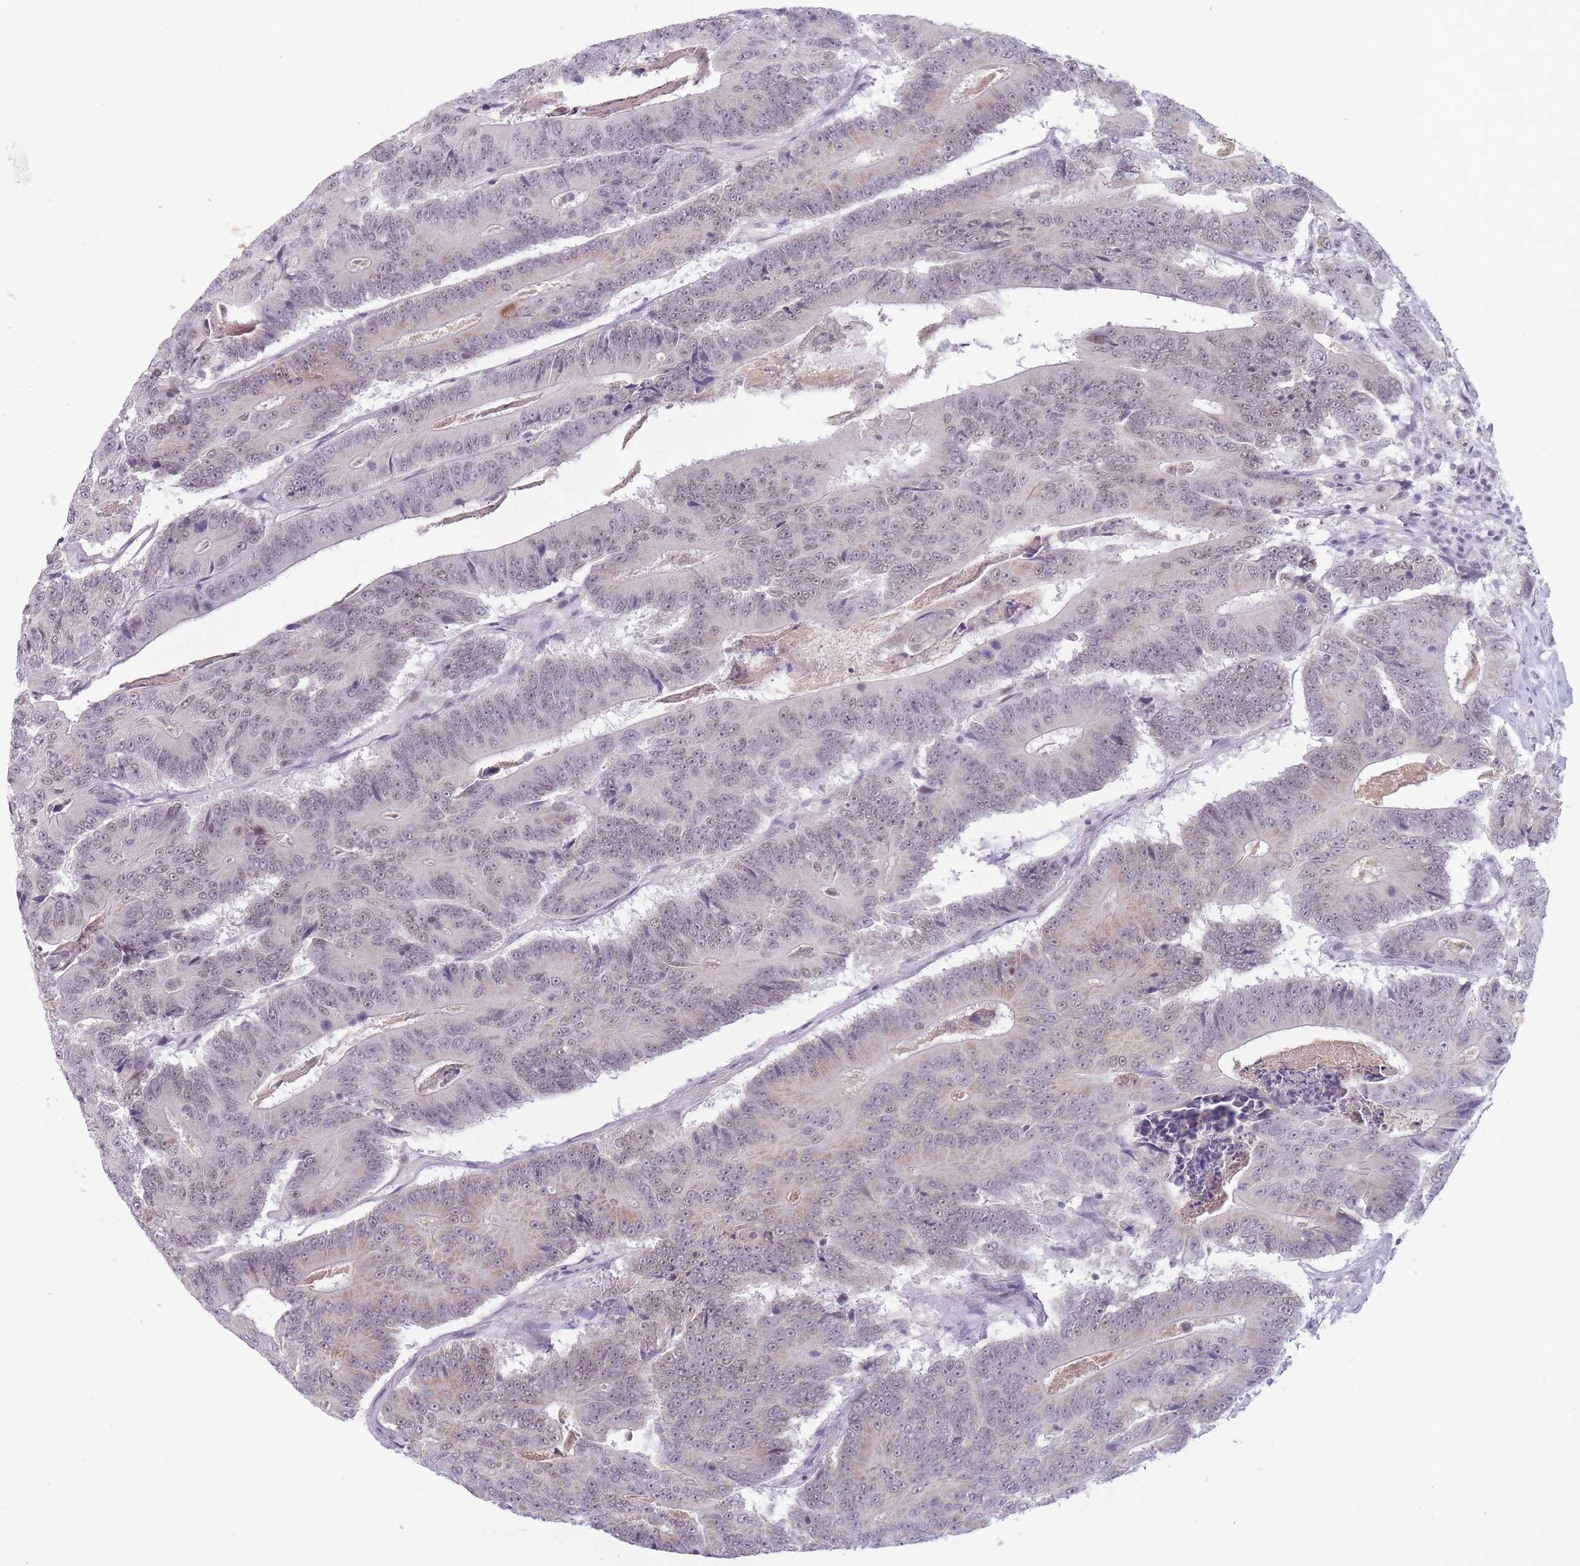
{"staining": {"intensity": "weak", "quantity": "<25%", "location": "cytoplasmic/membranous"}, "tissue": "colorectal cancer", "cell_type": "Tumor cells", "image_type": "cancer", "snomed": [{"axis": "morphology", "description": "Adenocarcinoma, NOS"}, {"axis": "topography", "description": "Colon"}], "caption": "Immunohistochemistry of colorectal cancer exhibits no staining in tumor cells.", "gene": "ARID3B", "patient": {"sex": "male", "age": 83}}